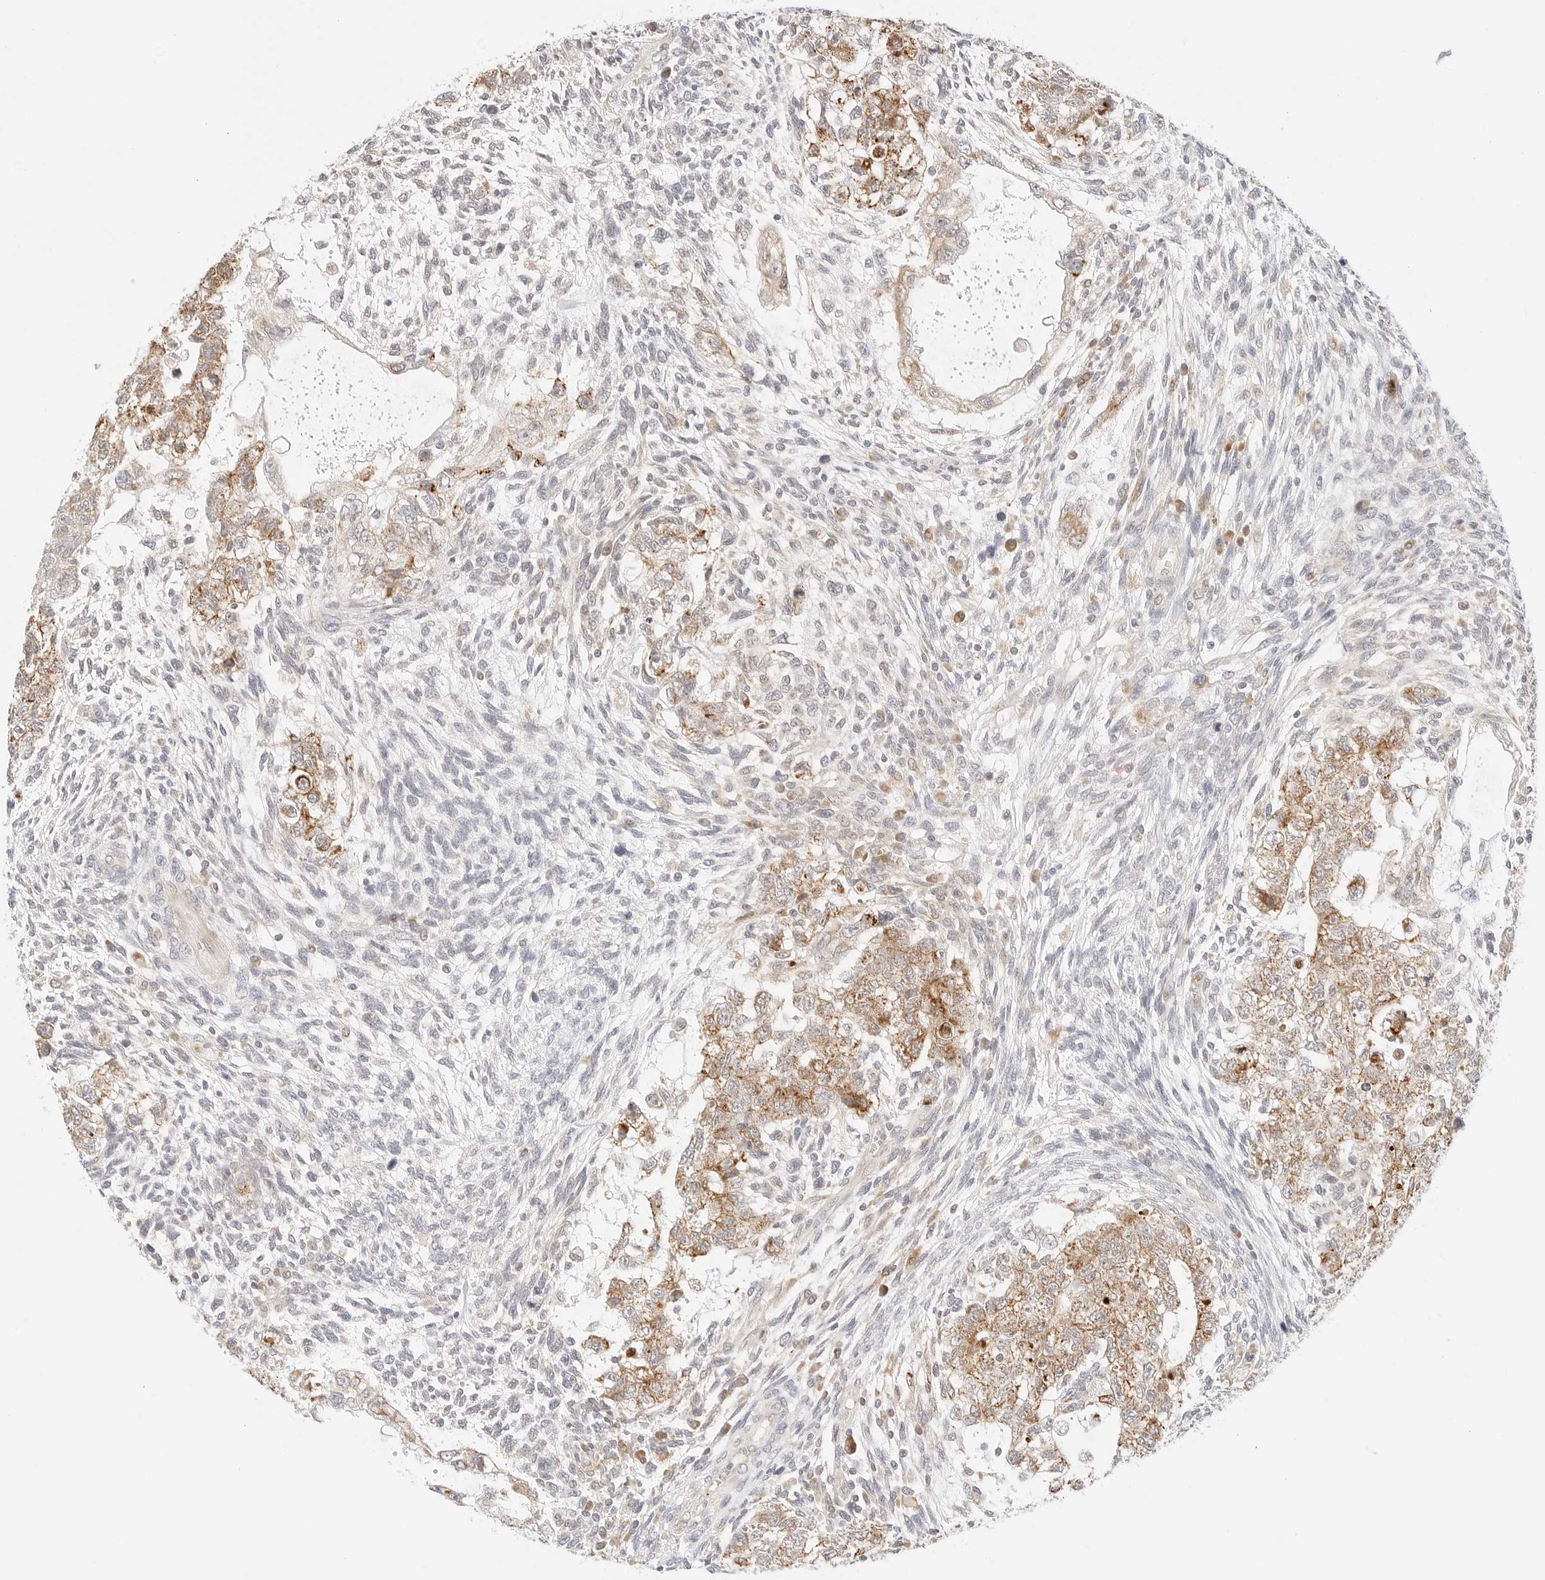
{"staining": {"intensity": "moderate", "quantity": ">75%", "location": "cytoplasmic/membranous"}, "tissue": "testis cancer", "cell_type": "Tumor cells", "image_type": "cancer", "snomed": [{"axis": "morphology", "description": "Carcinoma, Embryonal, NOS"}, {"axis": "topography", "description": "Testis"}], "caption": "This histopathology image shows testis cancer (embryonal carcinoma) stained with immunohistochemistry to label a protein in brown. The cytoplasmic/membranous of tumor cells show moderate positivity for the protein. Nuclei are counter-stained blue.", "gene": "ERO1B", "patient": {"sex": "male", "age": 37}}